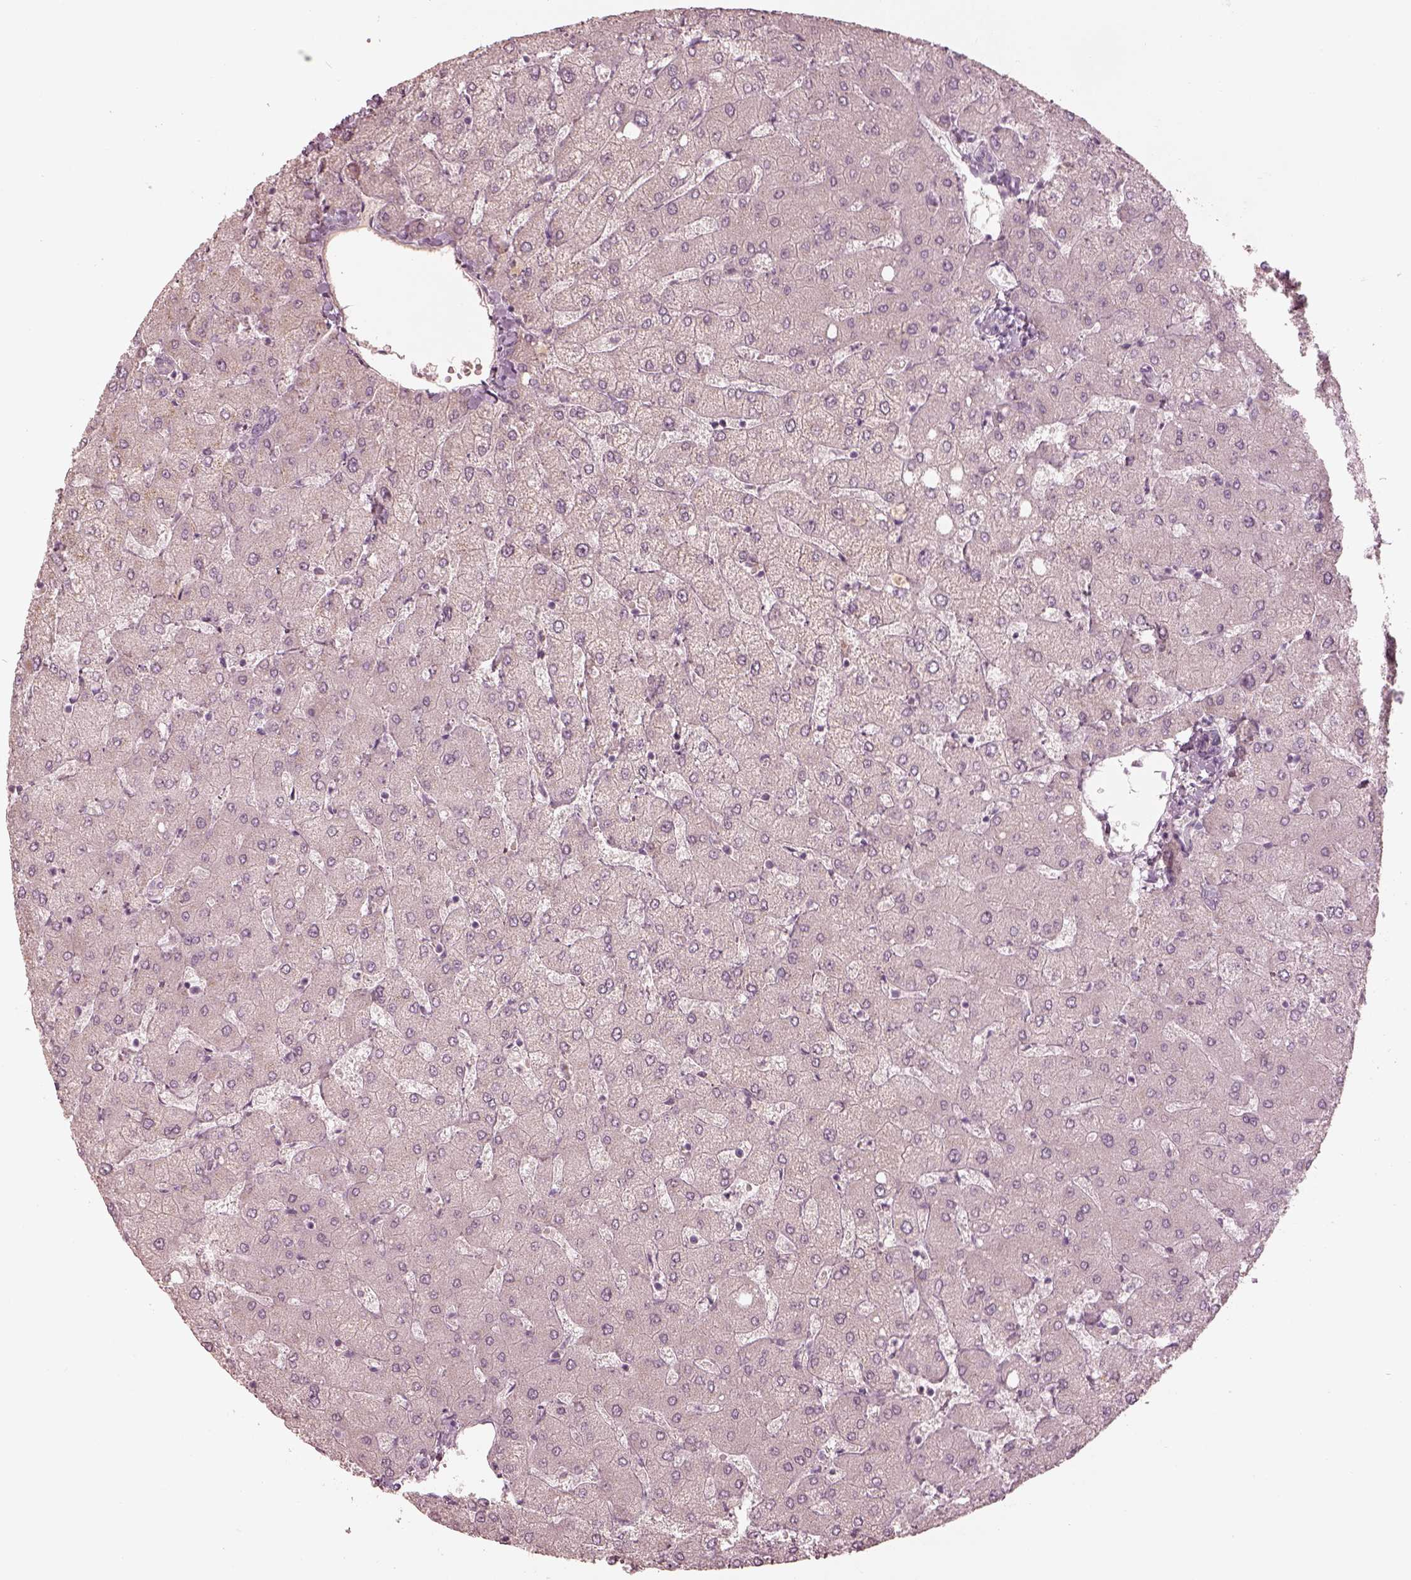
{"staining": {"intensity": "negative", "quantity": "none", "location": "none"}, "tissue": "liver", "cell_type": "Cholangiocytes", "image_type": "normal", "snomed": [{"axis": "morphology", "description": "Normal tissue, NOS"}, {"axis": "topography", "description": "Liver"}], "caption": "This is an immunohistochemistry (IHC) image of normal human liver. There is no staining in cholangiocytes.", "gene": "SPATA6L", "patient": {"sex": "female", "age": 54}}